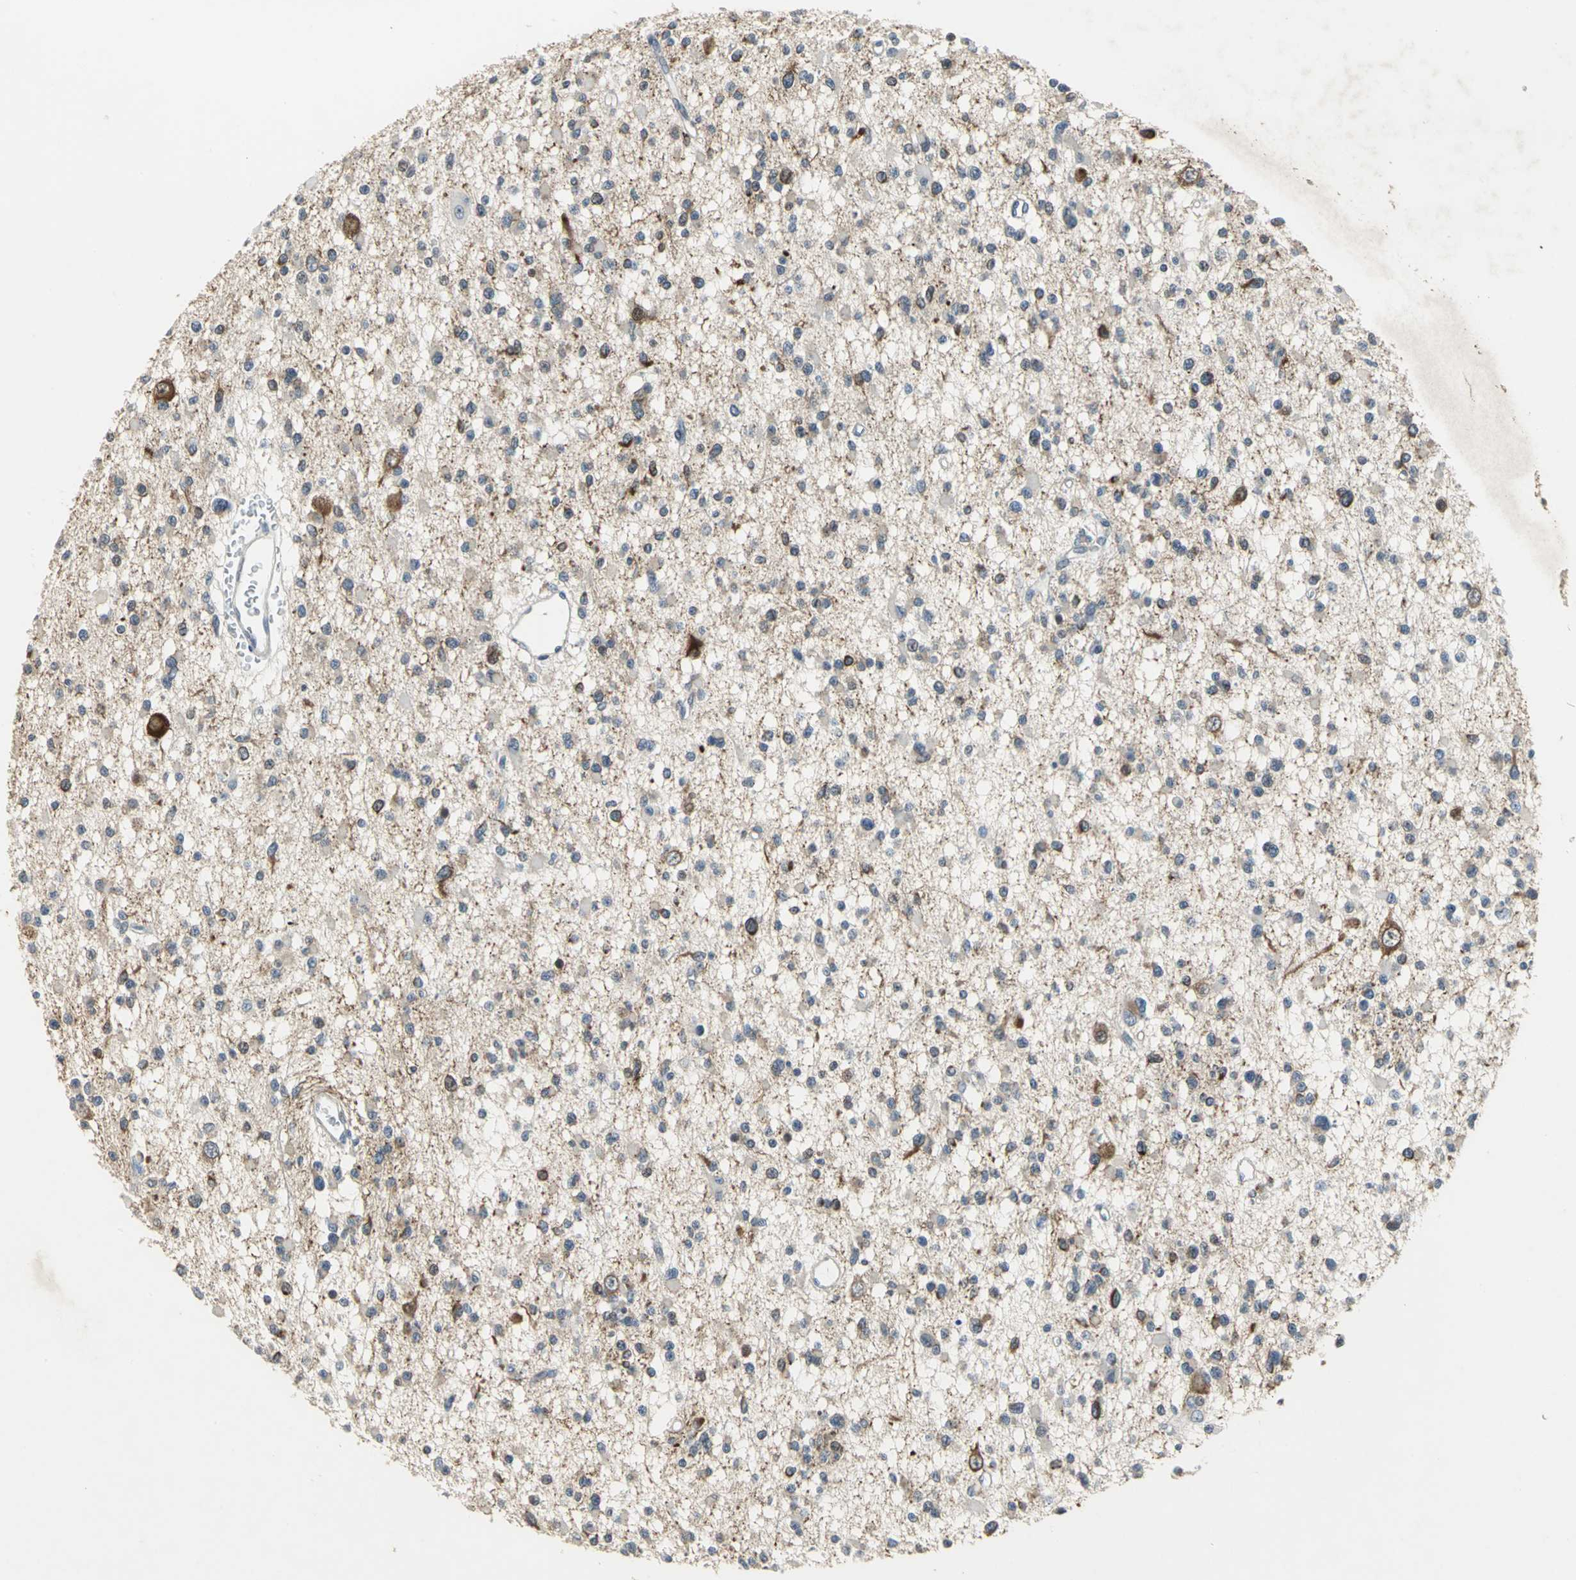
{"staining": {"intensity": "moderate", "quantity": "25%-75%", "location": "cytoplasmic/membranous"}, "tissue": "glioma", "cell_type": "Tumor cells", "image_type": "cancer", "snomed": [{"axis": "morphology", "description": "Glioma, malignant, Low grade"}, {"axis": "topography", "description": "Brain"}], "caption": "A photomicrograph showing moderate cytoplasmic/membranous positivity in about 25%-75% of tumor cells in malignant glioma (low-grade), as visualized by brown immunohistochemical staining.", "gene": "JADE3", "patient": {"sex": "female", "age": 22}}